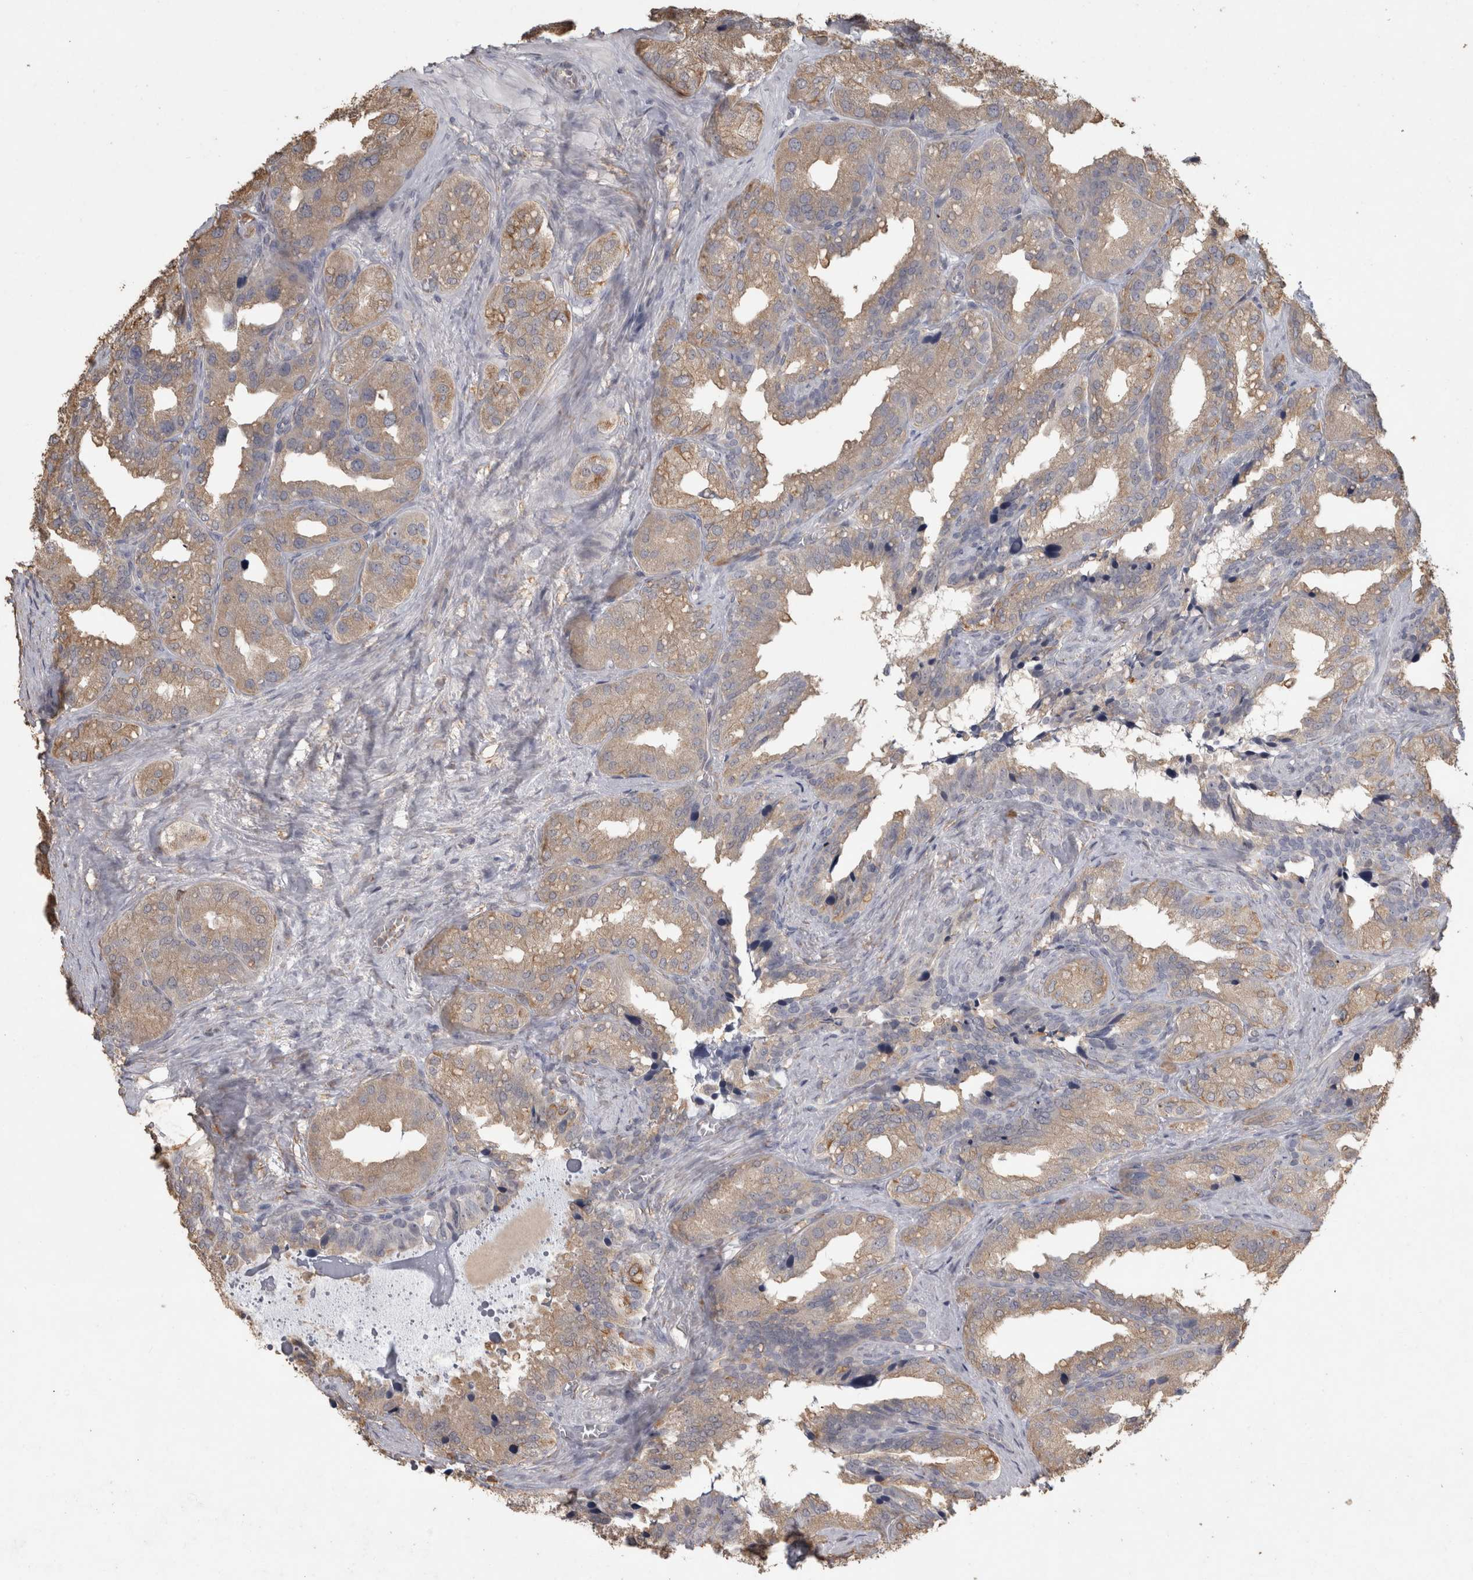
{"staining": {"intensity": "weak", "quantity": ">75%", "location": "cytoplasmic/membranous"}, "tissue": "seminal vesicle", "cell_type": "Glandular cells", "image_type": "normal", "snomed": [{"axis": "morphology", "description": "Normal tissue, NOS"}, {"axis": "topography", "description": "Prostate"}, {"axis": "topography", "description": "Seminal veicle"}], "caption": "Seminal vesicle stained with IHC reveals weak cytoplasmic/membranous expression in approximately >75% of glandular cells. (DAB IHC, brown staining for protein, blue staining for nuclei).", "gene": "REPS2", "patient": {"sex": "male", "age": 51}}